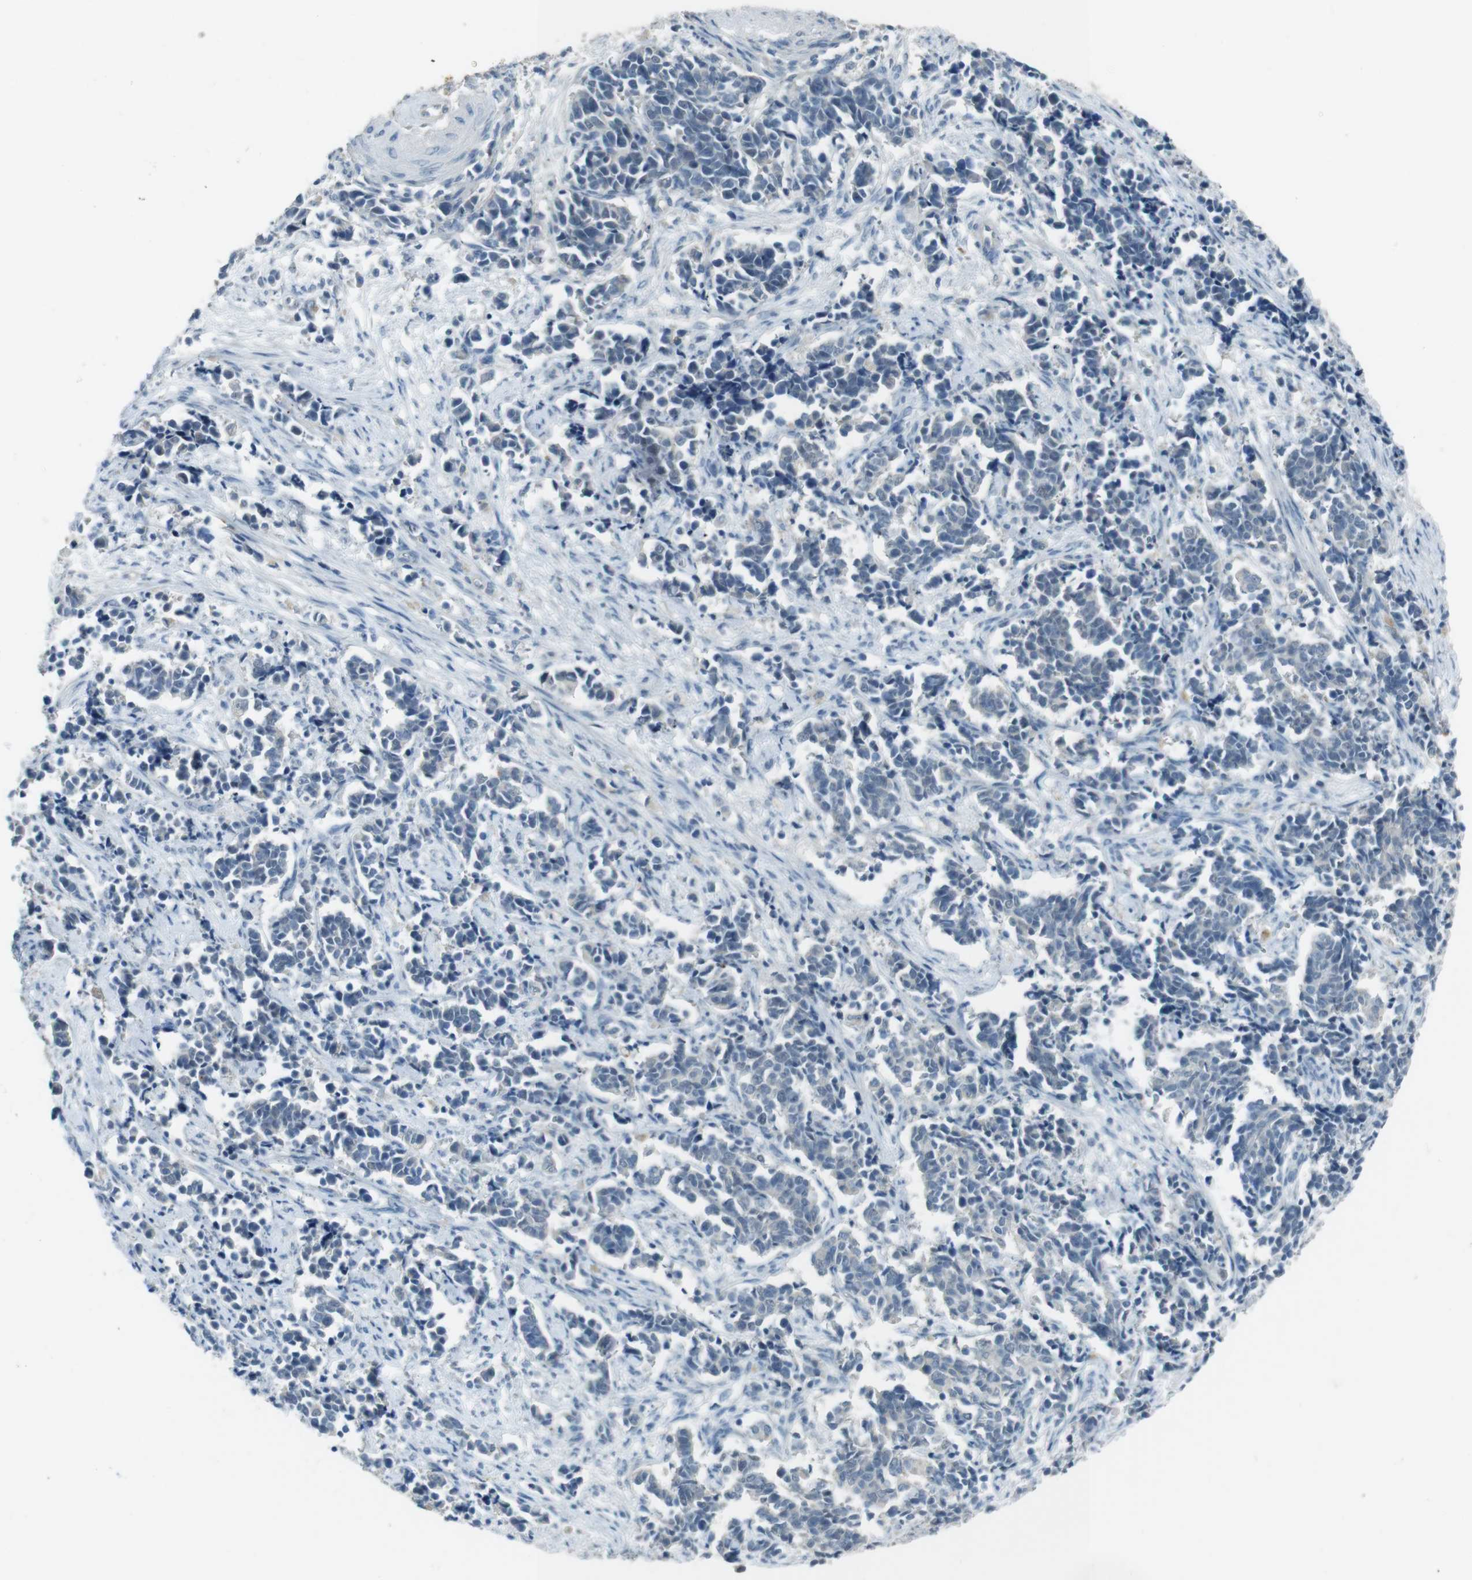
{"staining": {"intensity": "negative", "quantity": "none", "location": "none"}, "tissue": "cervical cancer", "cell_type": "Tumor cells", "image_type": "cancer", "snomed": [{"axis": "morphology", "description": "Normal tissue, NOS"}, {"axis": "morphology", "description": "Squamous cell carcinoma, NOS"}, {"axis": "topography", "description": "Cervix"}], "caption": "Immunohistochemistry photomicrograph of neoplastic tissue: cervical cancer (squamous cell carcinoma) stained with DAB (3,3'-diaminobenzidine) exhibits no significant protein staining in tumor cells.", "gene": "ENTPD7", "patient": {"sex": "female", "age": 35}}